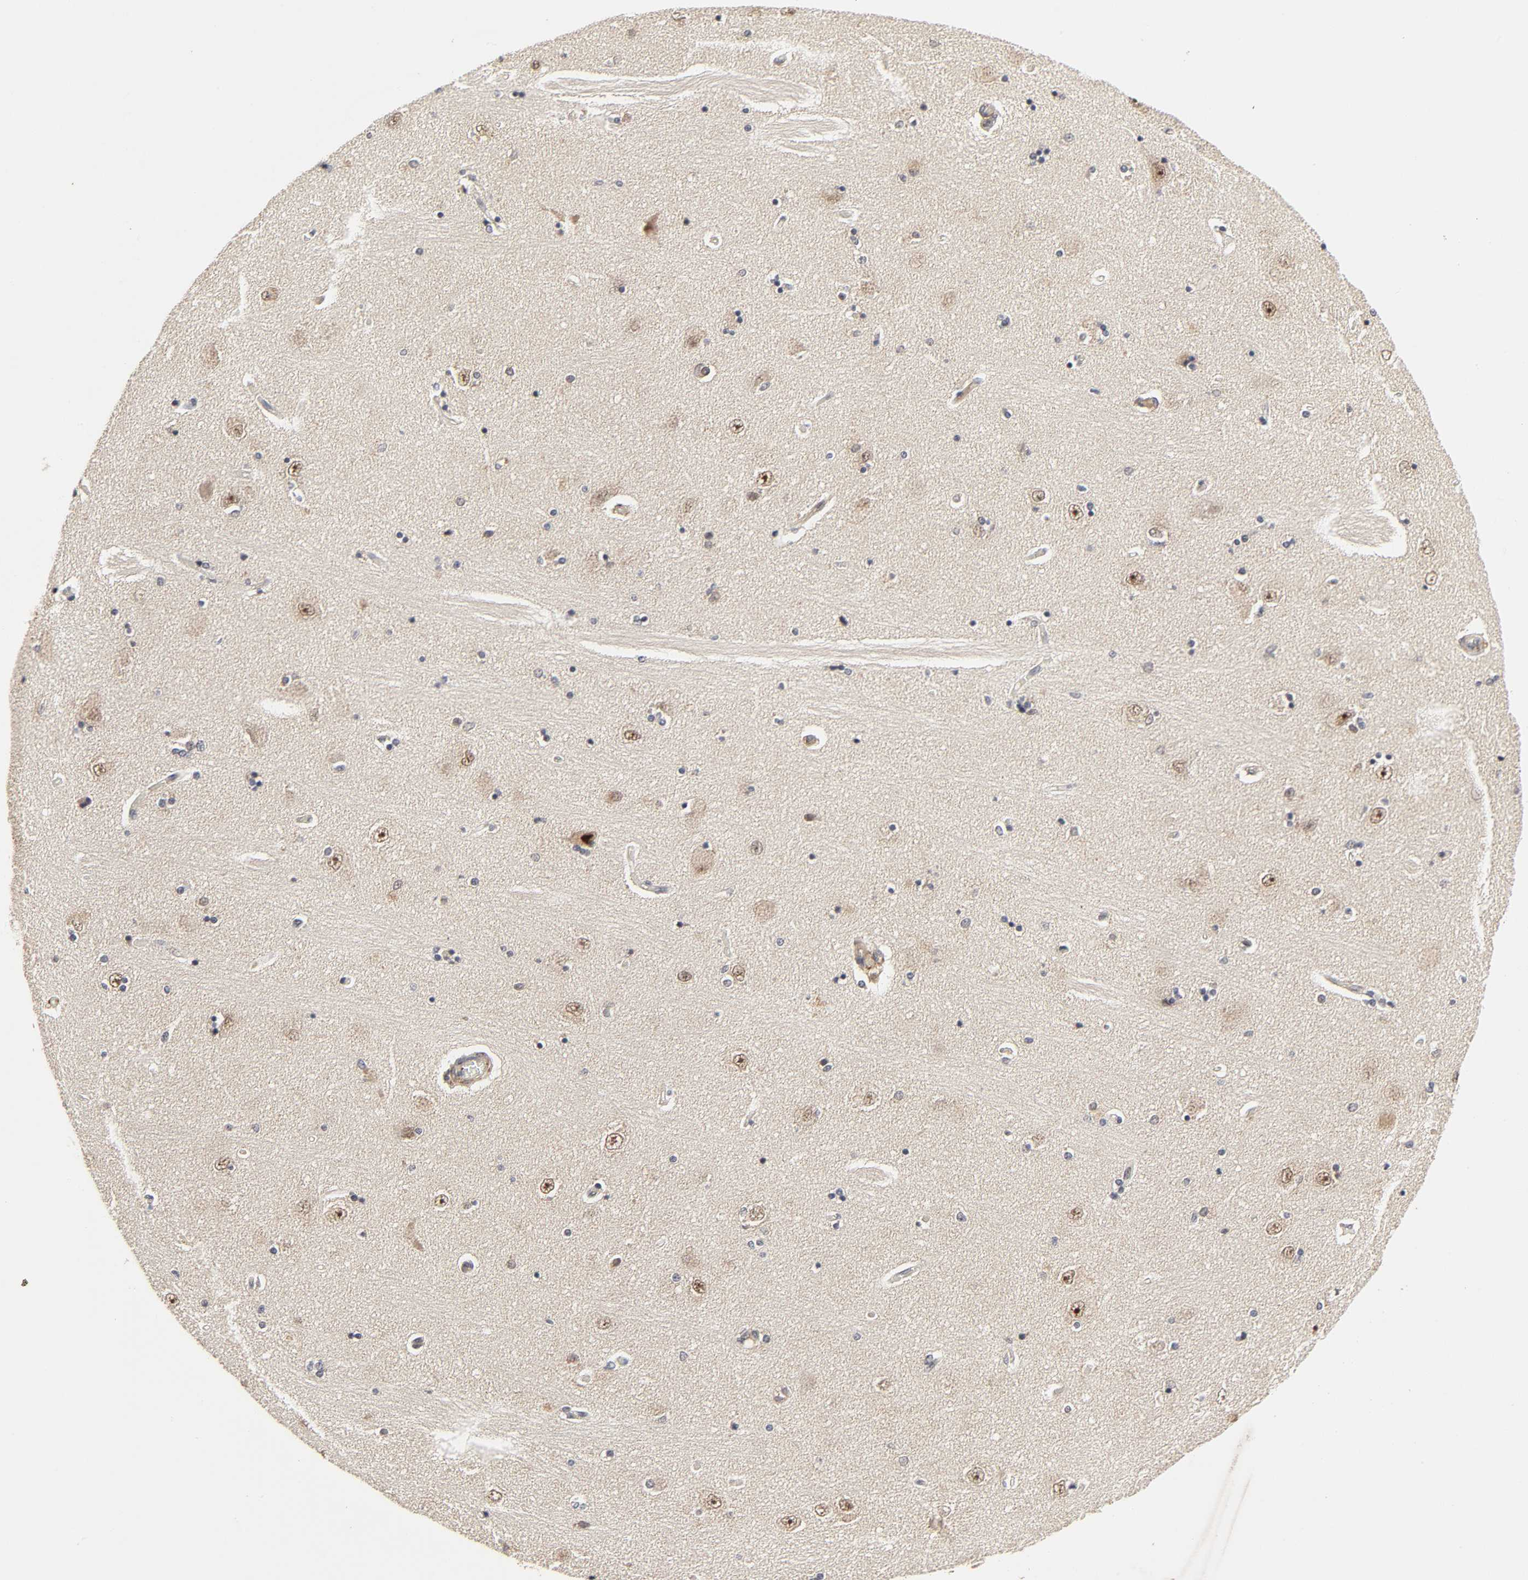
{"staining": {"intensity": "negative", "quantity": "none", "location": "none"}, "tissue": "hippocampus", "cell_type": "Glial cells", "image_type": "normal", "snomed": [{"axis": "morphology", "description": "Normal tissue, NOS"}, {"axis": "topography", "description": "Hippocampus"}], "caption": "Glial cells show no significant staining in unremarkable hippocampus. The staining was performed using DAB to visualize the protein expression in brown, while the nuclei were stained in blue with hematoxylin (Magnification: 20x).", "gene": "ZKSCAN8", "patient": {"sex": "female", "age": 54}}